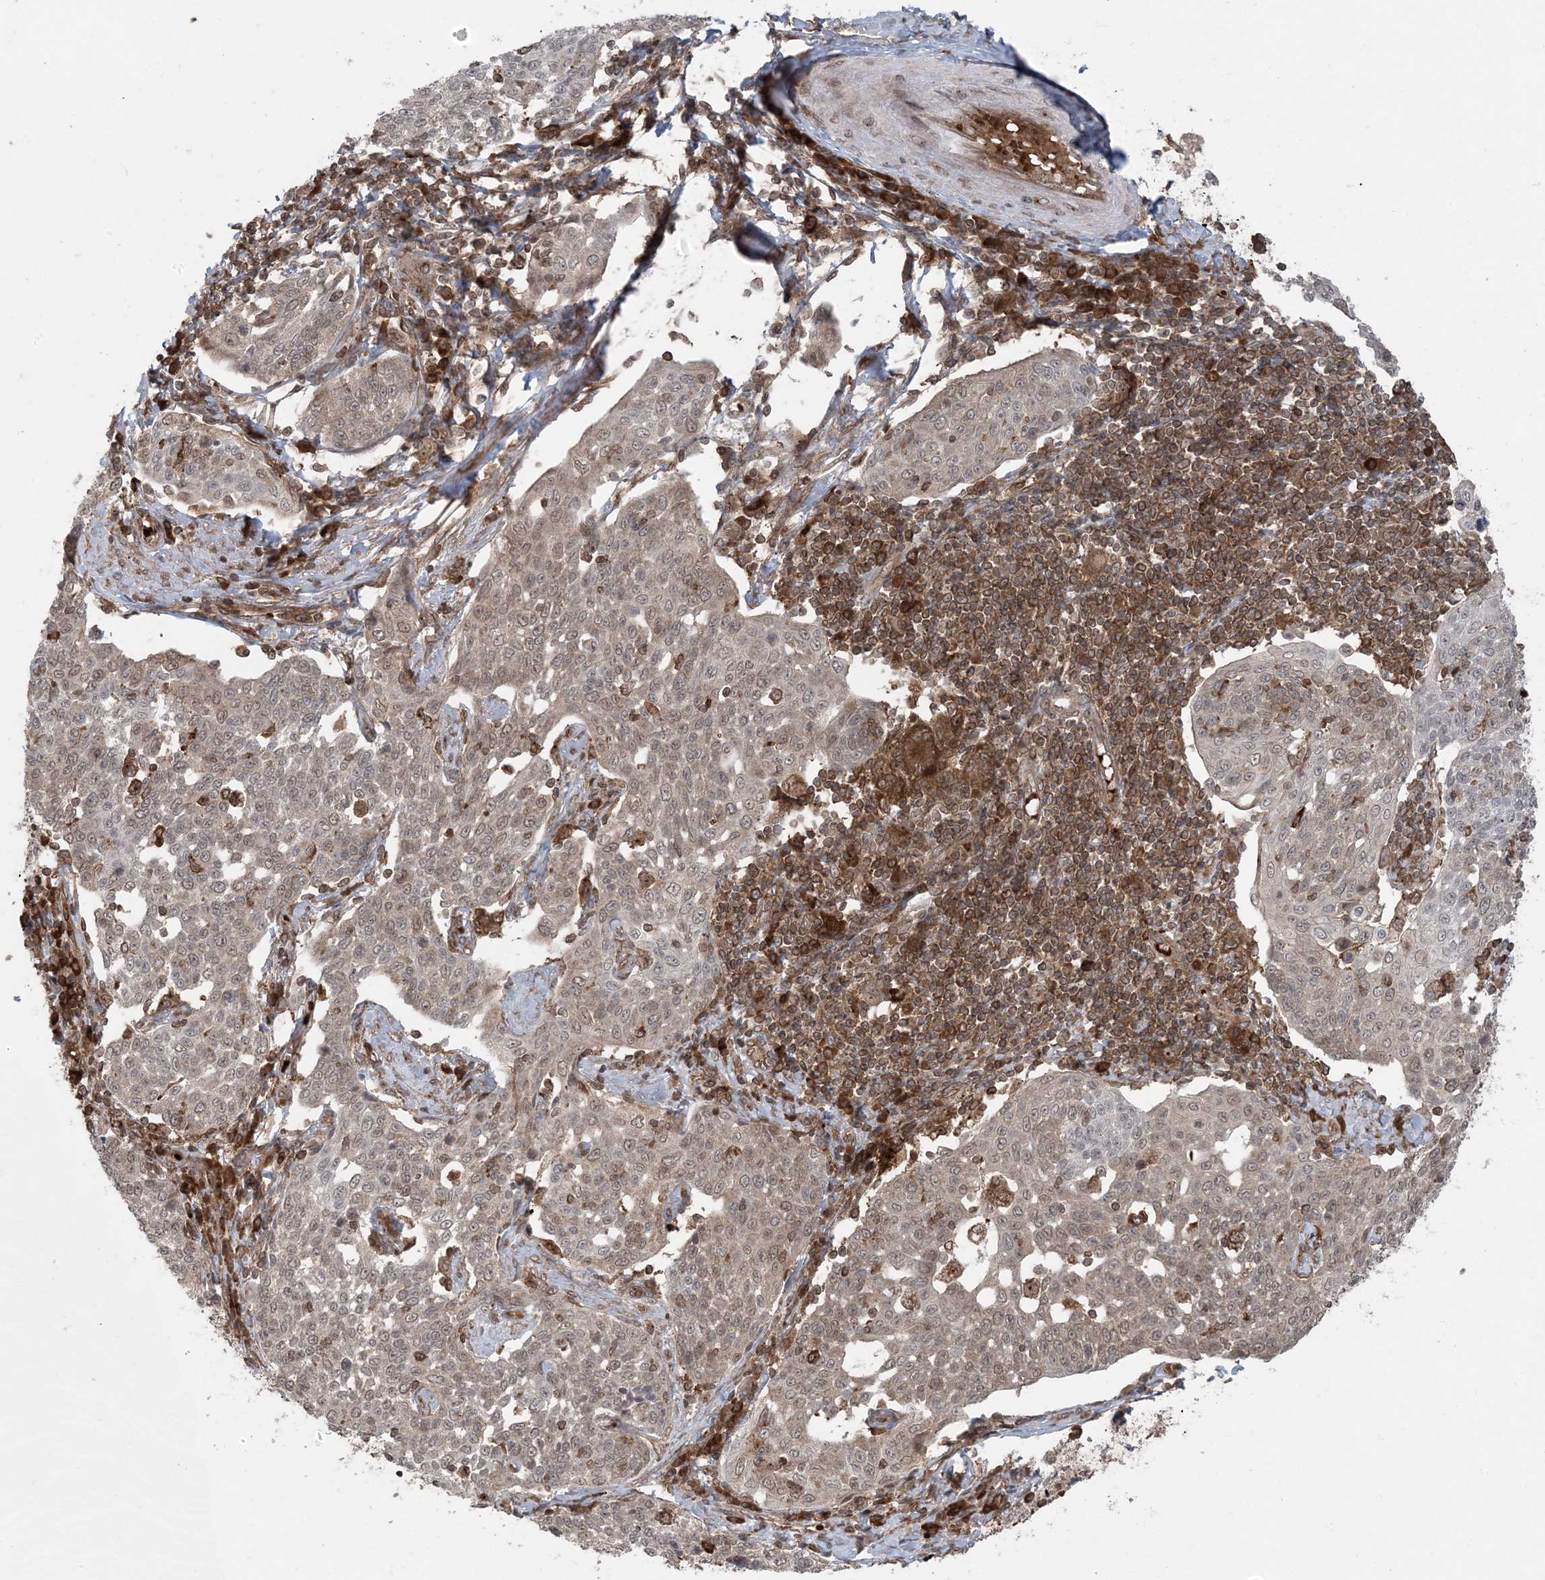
{"staining": {"intensity": "weak", "quantity": "25%-75%", "location": "cytoplasmic/membranous,nuclear"}, "tissue": "cervical cancer", "cell_type": "Tumor cells", "image_type": "cancer", "snomed": [{"axis": "morphology", "description": "Squamous cell carcinoma, NOS"}, {"axis": "topography", "description": "Cervix"}], "caption": "Immunohistochemistry (IHC) (DAB) staining of human cervical squamous cell carcinoma exhibits weak cytoplasmic/membranous and nuclear protein staining in about 25%-75% of tumor cells.", "gene": "DDX19B", "patient": {"sex": "female", "age": 34}}